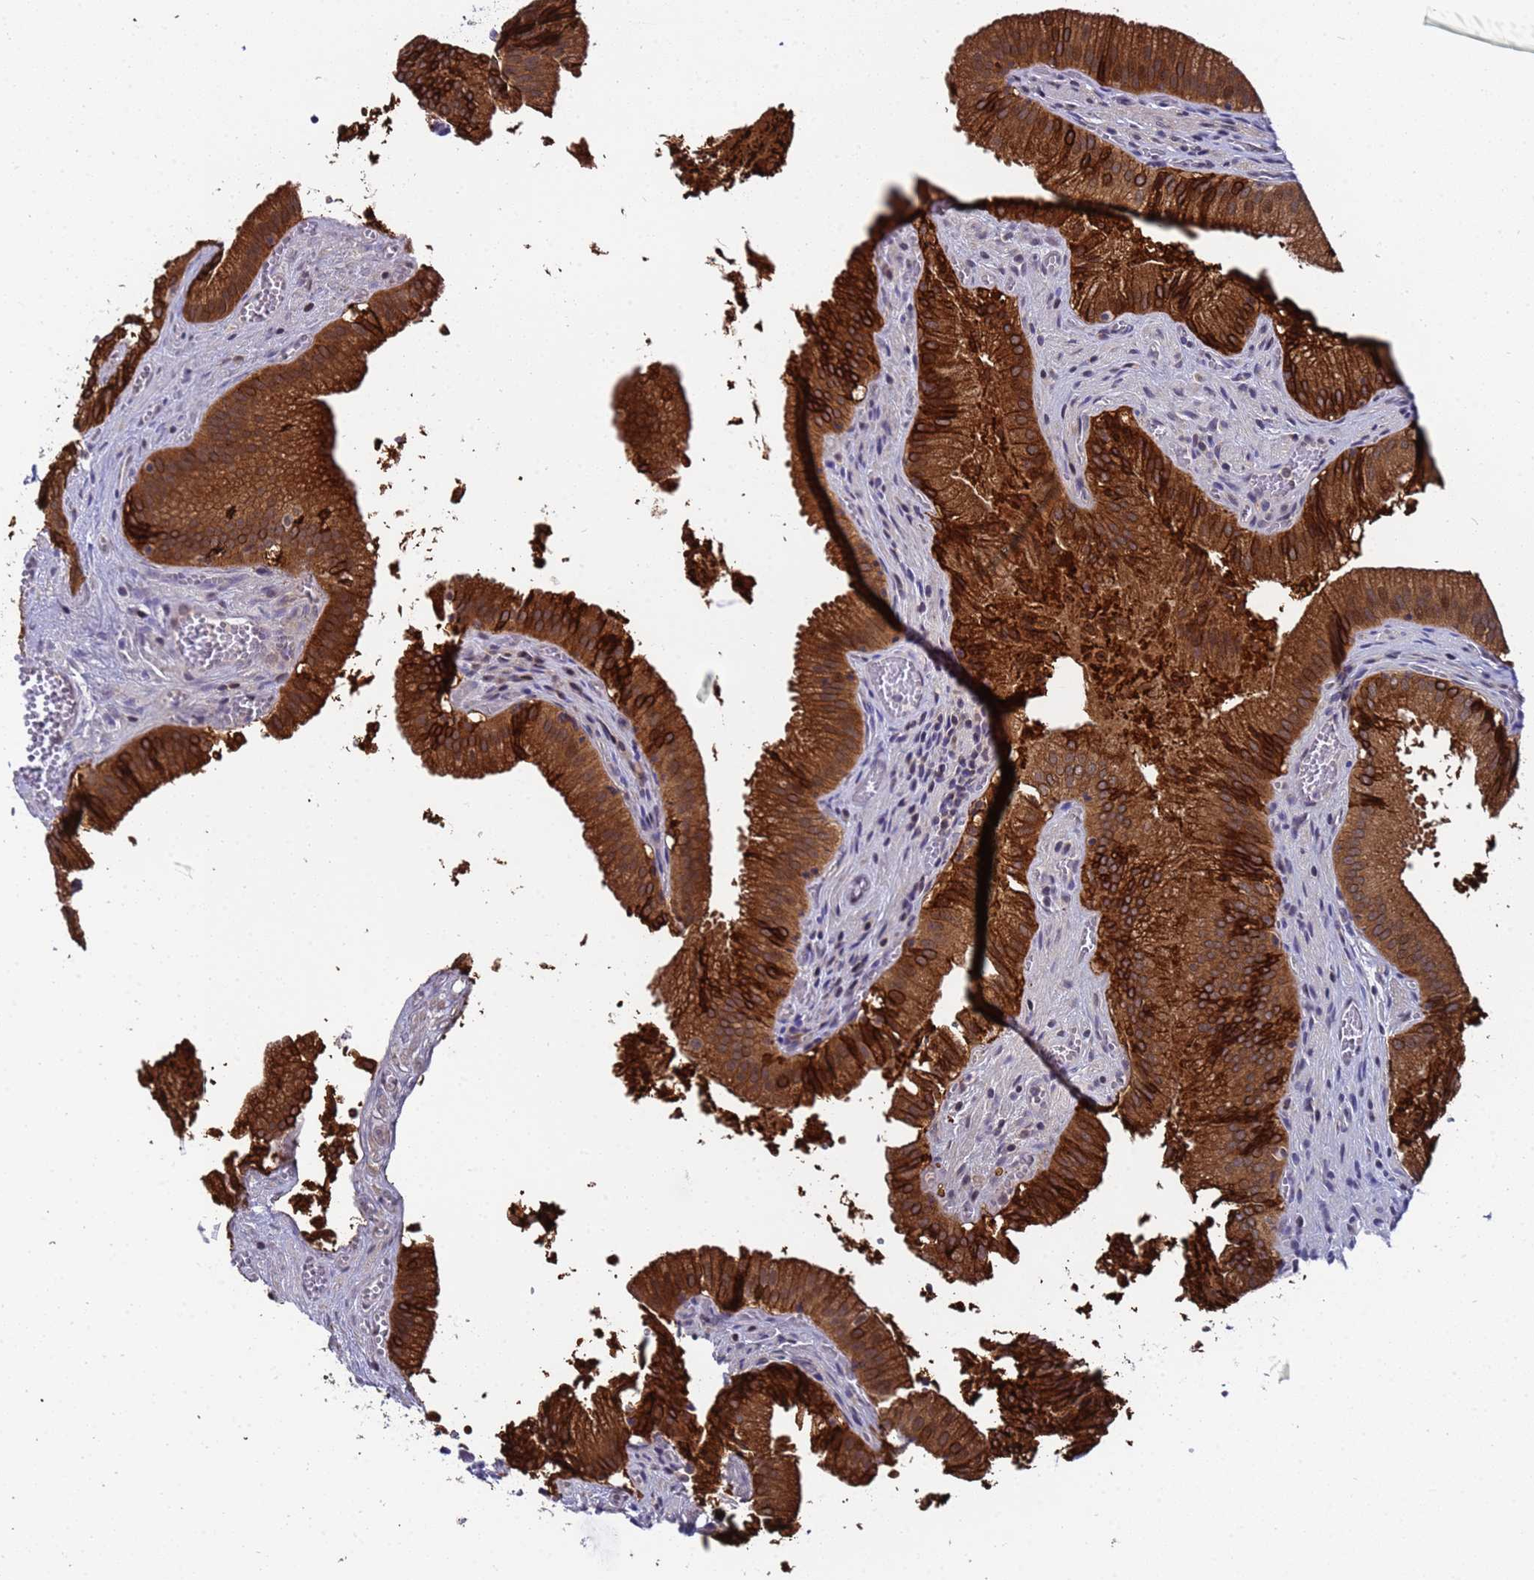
{"staining": {"intensity": "strong", "quantity": ">75%", "location": "cytoplasmic/membranous"}, "tissue": "gallbladder", "cell_type": "Glandular cells", "image_type": "normal", "snomed": [{"axis": "morphology", "description": "Normal tissue, NOS"}, {"axis": "topography", "description": "Gallbladder"}, {"axis": "topography", "description": "Peripheral nerve tissue"}], "caption": "Protein staining of normal gallbladder demonstrates strong cytoplasmic/membranous staining in approximately >75% of glandular cells.", "gene": "ANAPC13", "patient": {"sex": "male", "age": 17}}